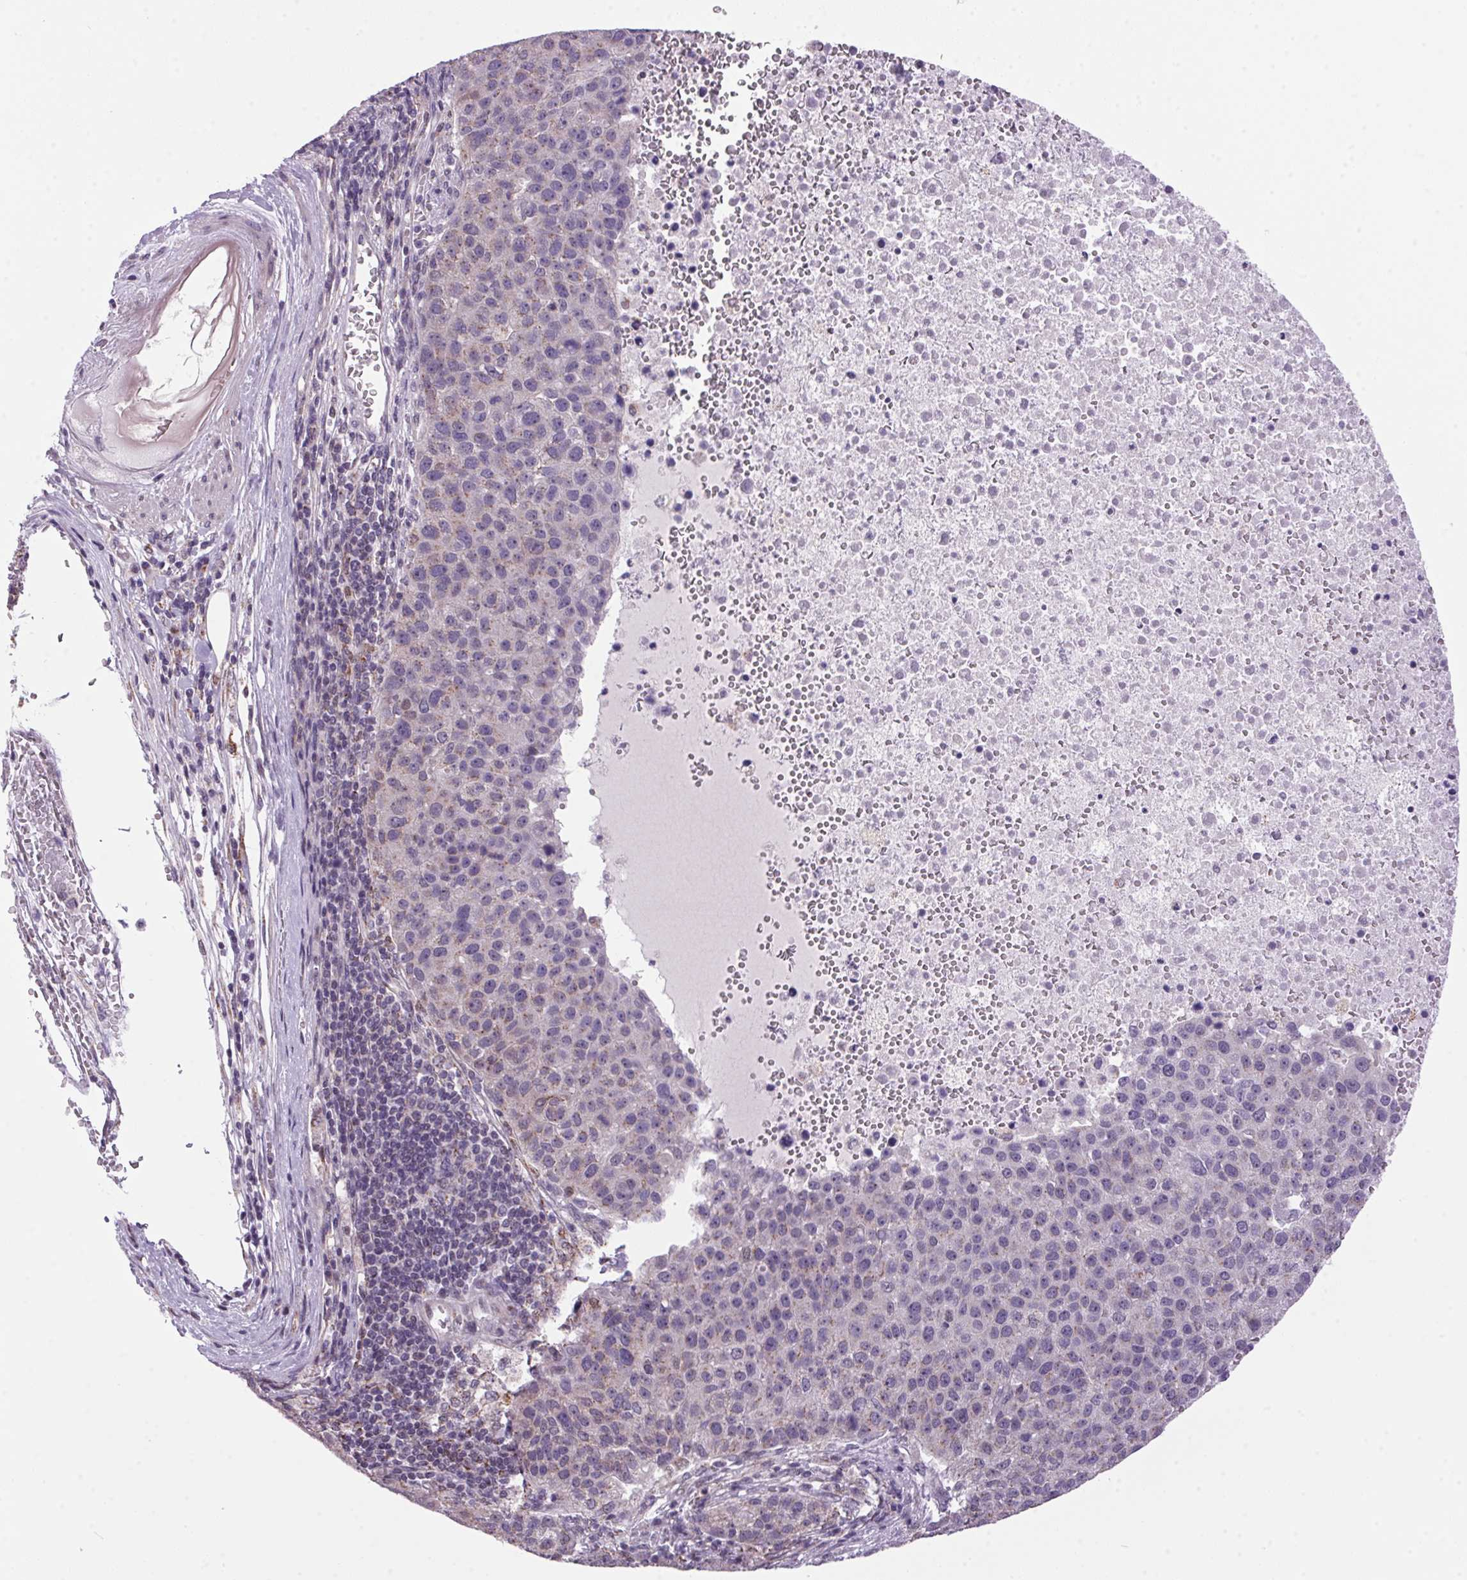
{"staining": {"intensity": "weak", "quantity": "<25%", "location": "cytoplasmic/membranous"}, "tissue": "pancreatic cancer", "cell_type": "Tumor cells", "image_type": "cancer", "snomed": [{"axis": "morphology", "description": "Adenocarcinoma, NOS"}, {"axis": "topography", "description": "Pancreas"}], "caption": "Tumor cells are negative for protein expression in human pancreatic adenocarcinoma.", "gene": "AKR1E2", "patient": {"sex": "female", "age": 61}}